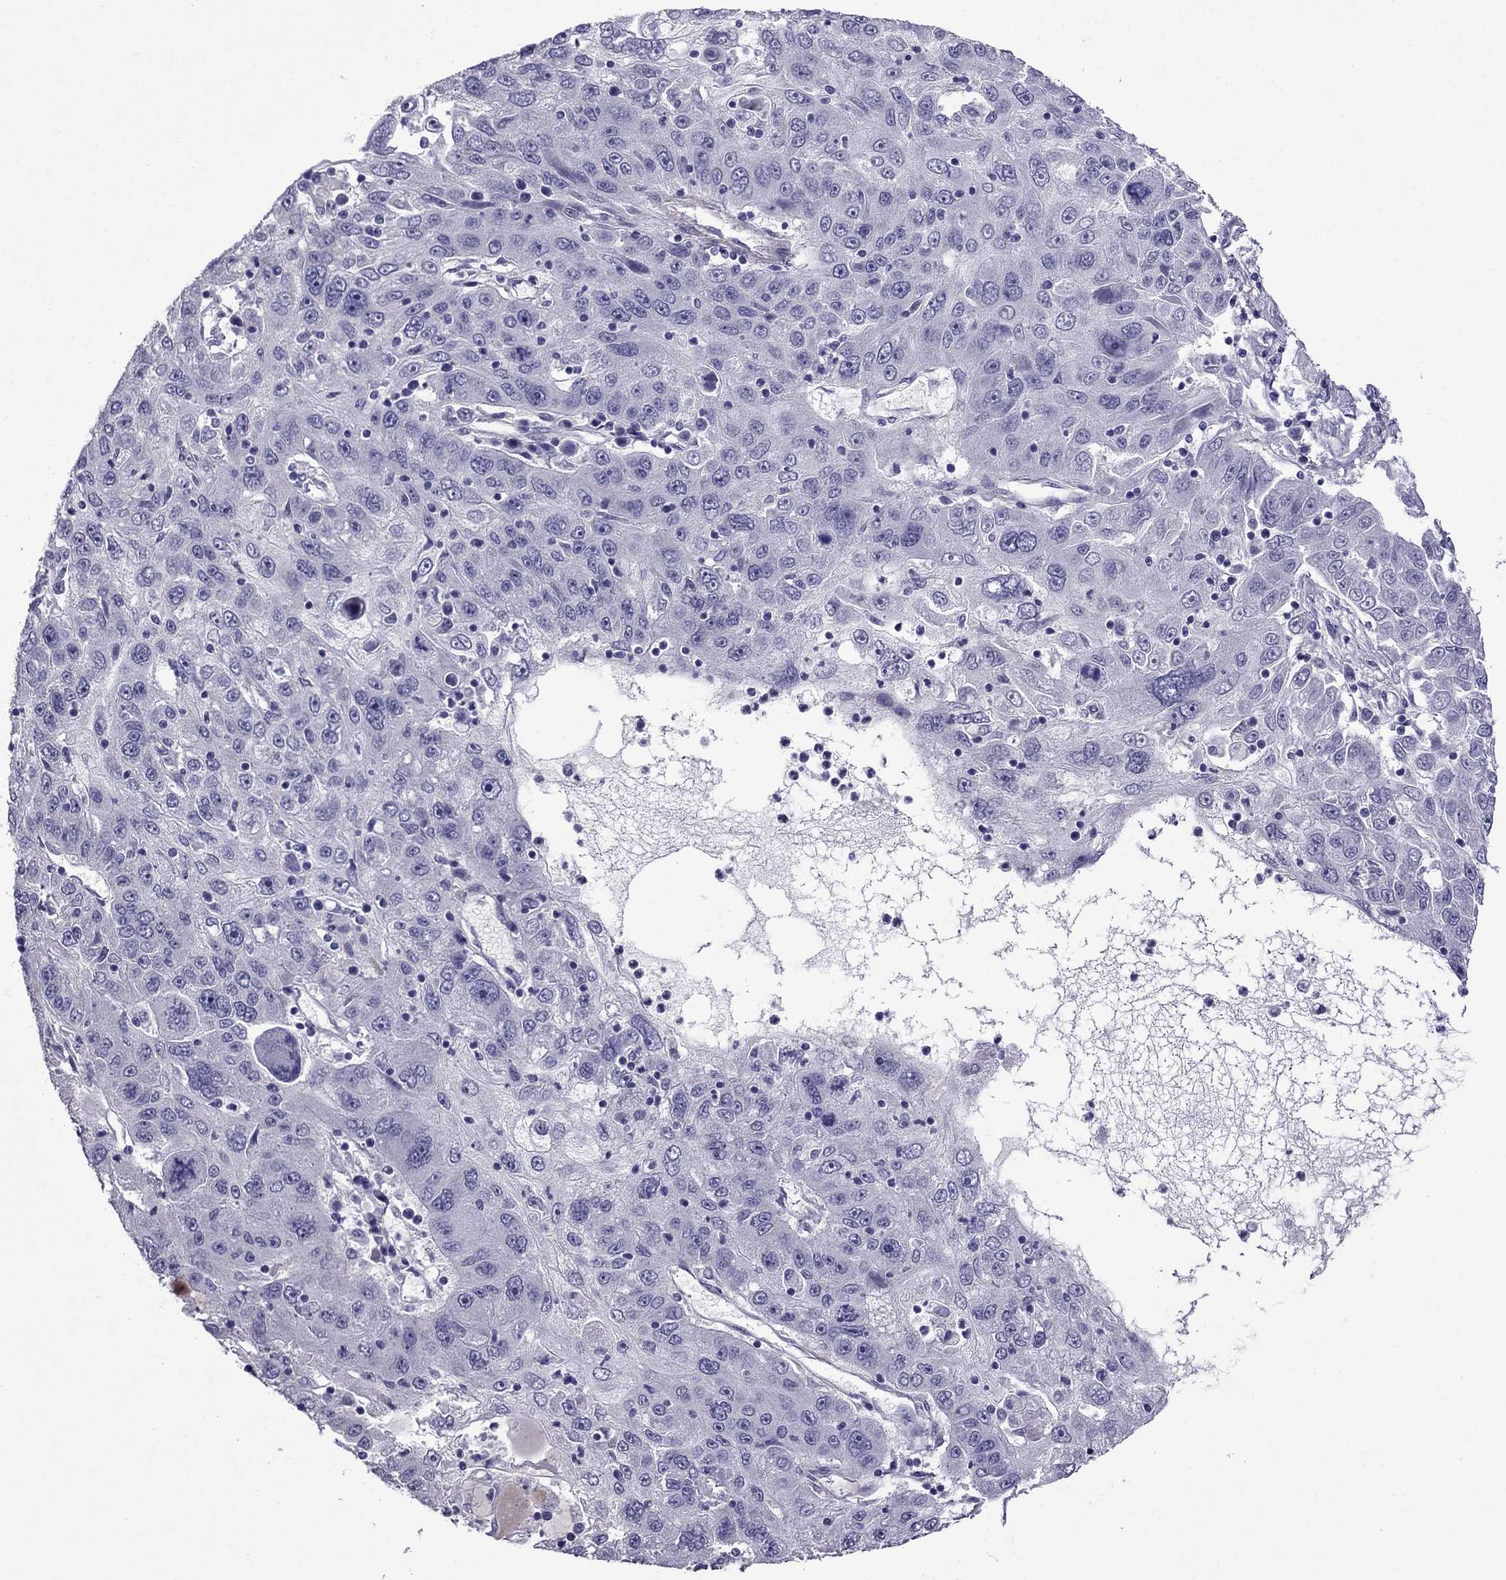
{"staining": {"intensity": "negative", "quantity": "none", "location": "none"}, "tissue": "stomach cancer", "cell_type": "Tumor cells", "image_type": "cancer", "snomed": [{"axis": "morphology", "description": "Adenocarcinoma, NOS"}, {"axis": "topography", "description": "Stomach"}], "caption": "The immunohistochemistry (IHC) histopathology image has no significant staining in tumor cells of adenocarcinoma (stomach) tissue.", "gene": "CHRNA5", "patient": {"sex": "male", "age": 56}}